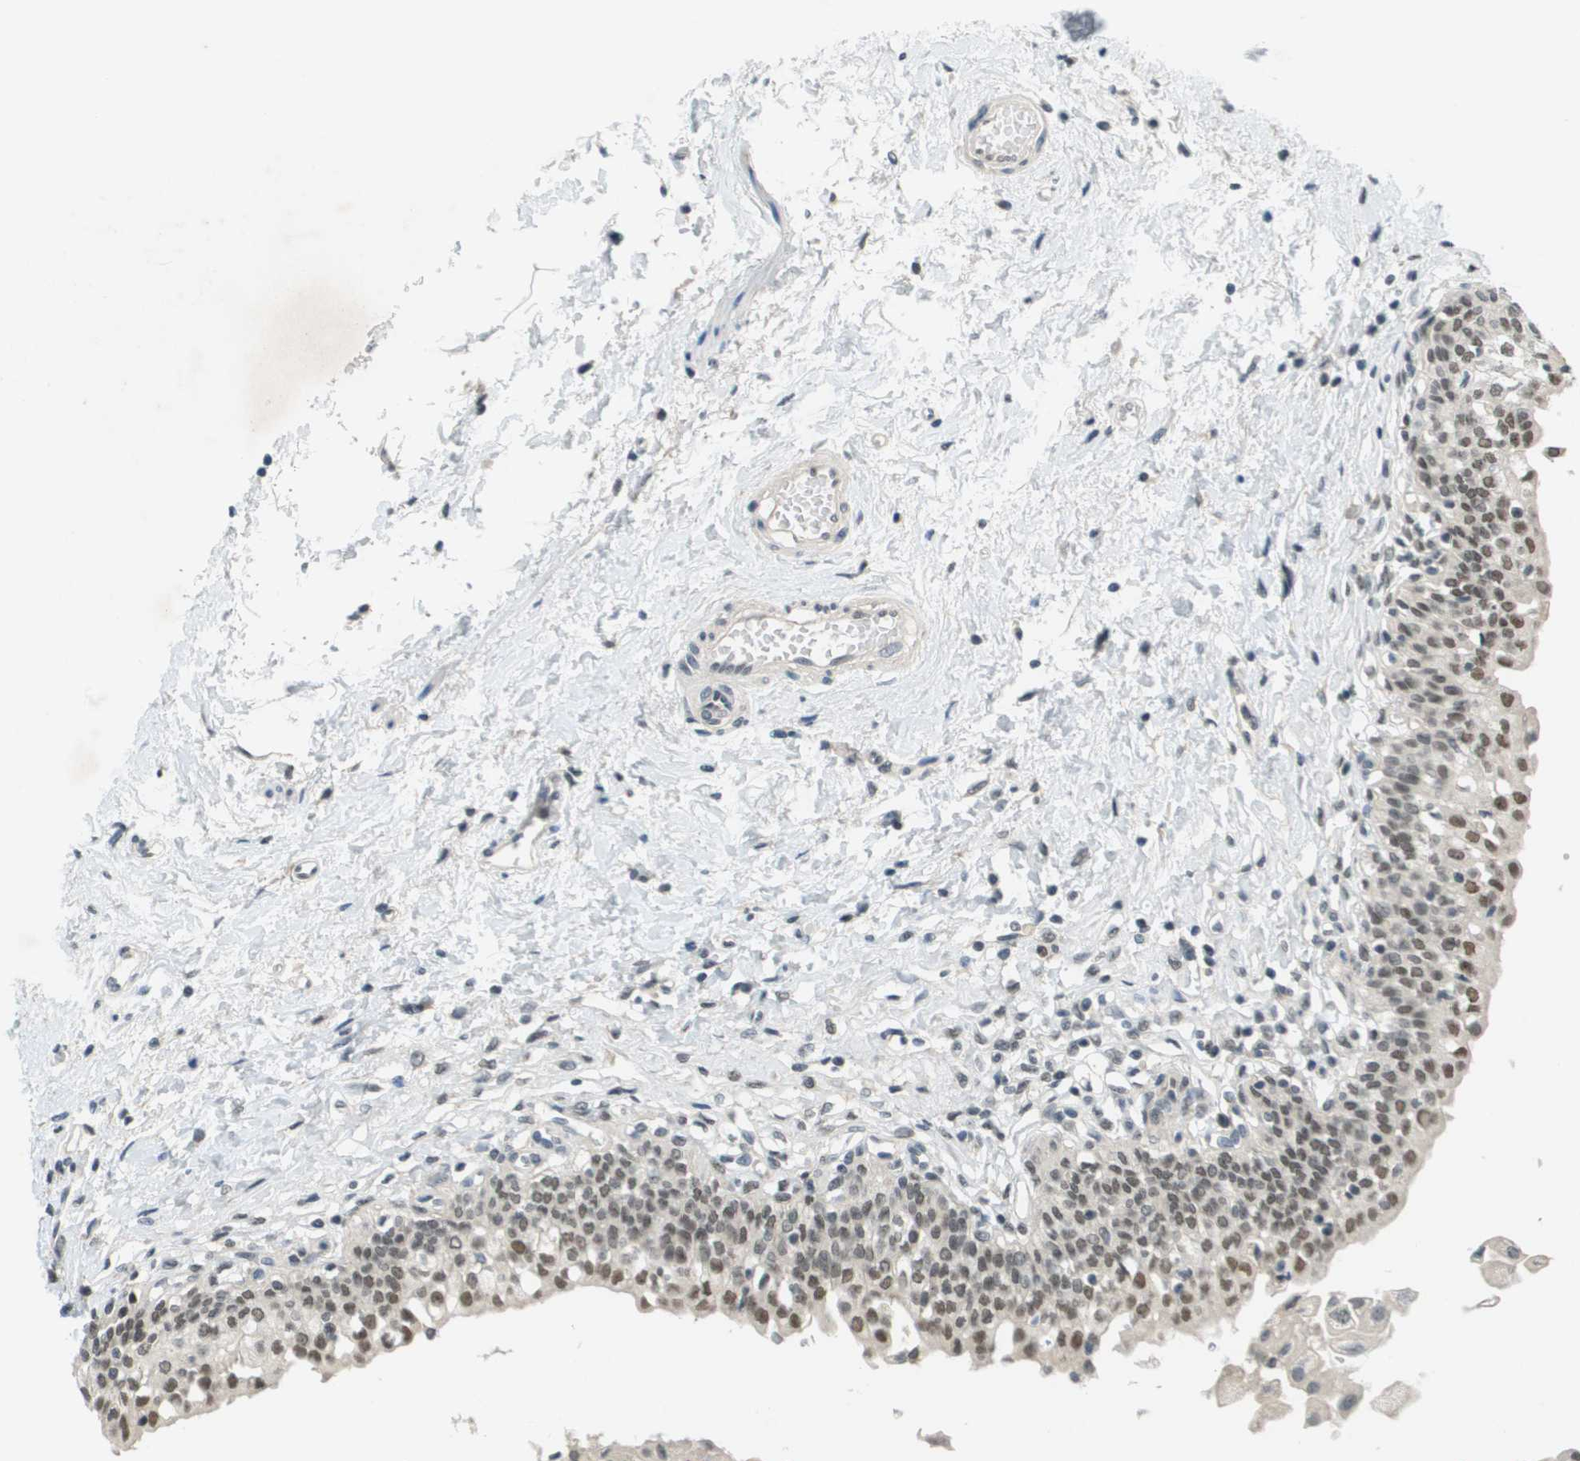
{"staining": {"intensity": "moderate", "quantity": ">75%", "location": "nuclear"}, "tissue": "urinary bladder", "cell_type": "Urothelial cells", "image_type": "normal", "snomed": [{"axis": "morphology", "description": "Normal tissue, NOS"}, {"axis": "topography", "description": "Urinary bladder"}], "caption": "Human urinary bladder stained for a protein (brown) demonstrates moderate nuclear positive staining in about >75% of urothelial cells.", "gene": "CBX5", "patient": {"sex": "male", "age": 55}}